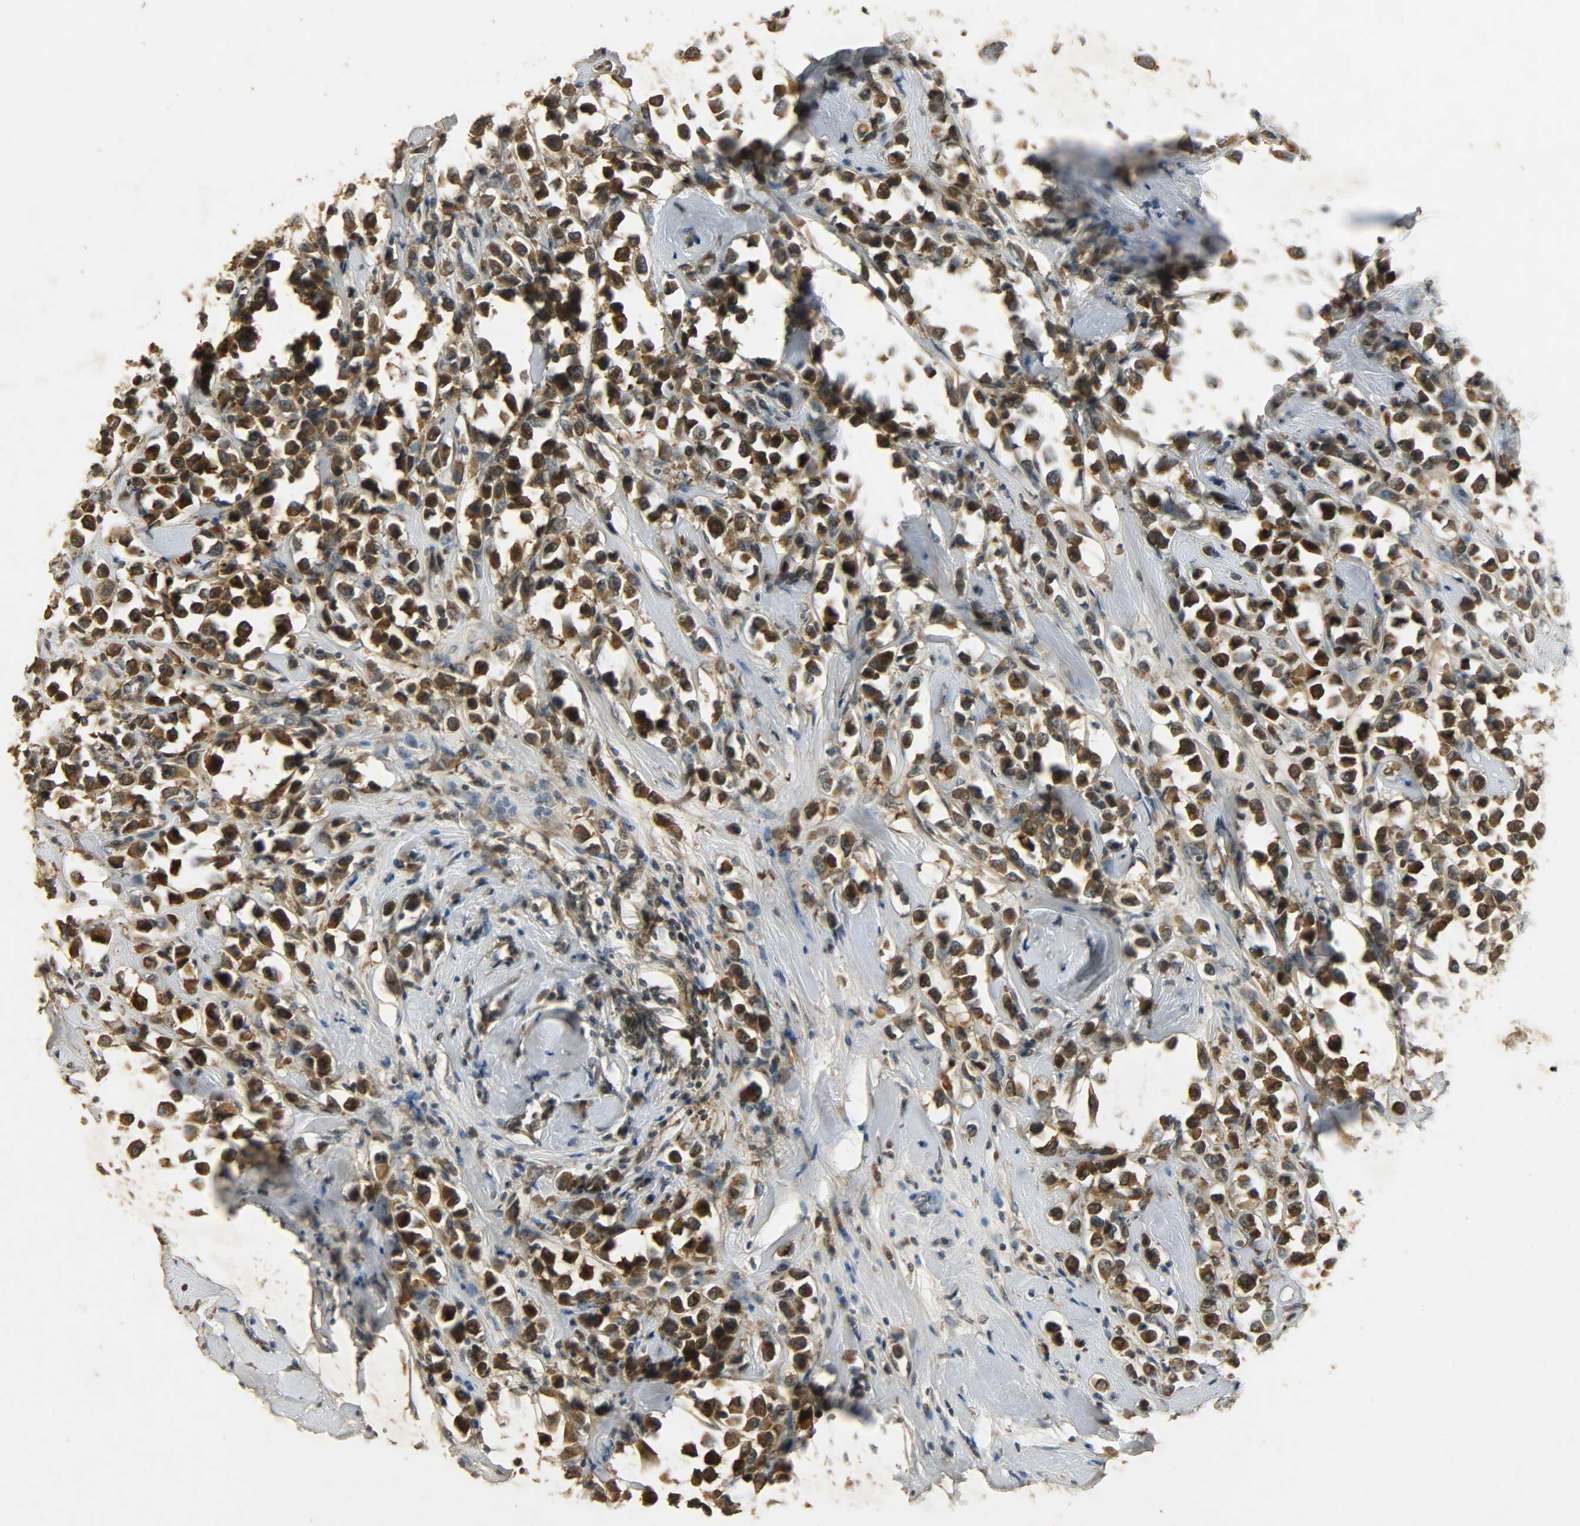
{"staining": {"intensity": "strong", "quantity": ">75%", "location": "cytoplasmic/membranous"}, "tissue": "breast cancer", "cell_type": "Tumor cells", "image_type": "cancer", "snomed": [{"axis": "morphology", "description": "Duct carcinoma"}, {"axis": "topography", "description": "Breast"}], "caption": "About >75% of tumor cells in human breast infiltrating ductal carcinoma reveal strong cytoplasmic/membranous protein staining as visualized by brown immunohistochemical staining.", "gene": "ATP2B1", "patient": {"sex": "female", "age": 61}}